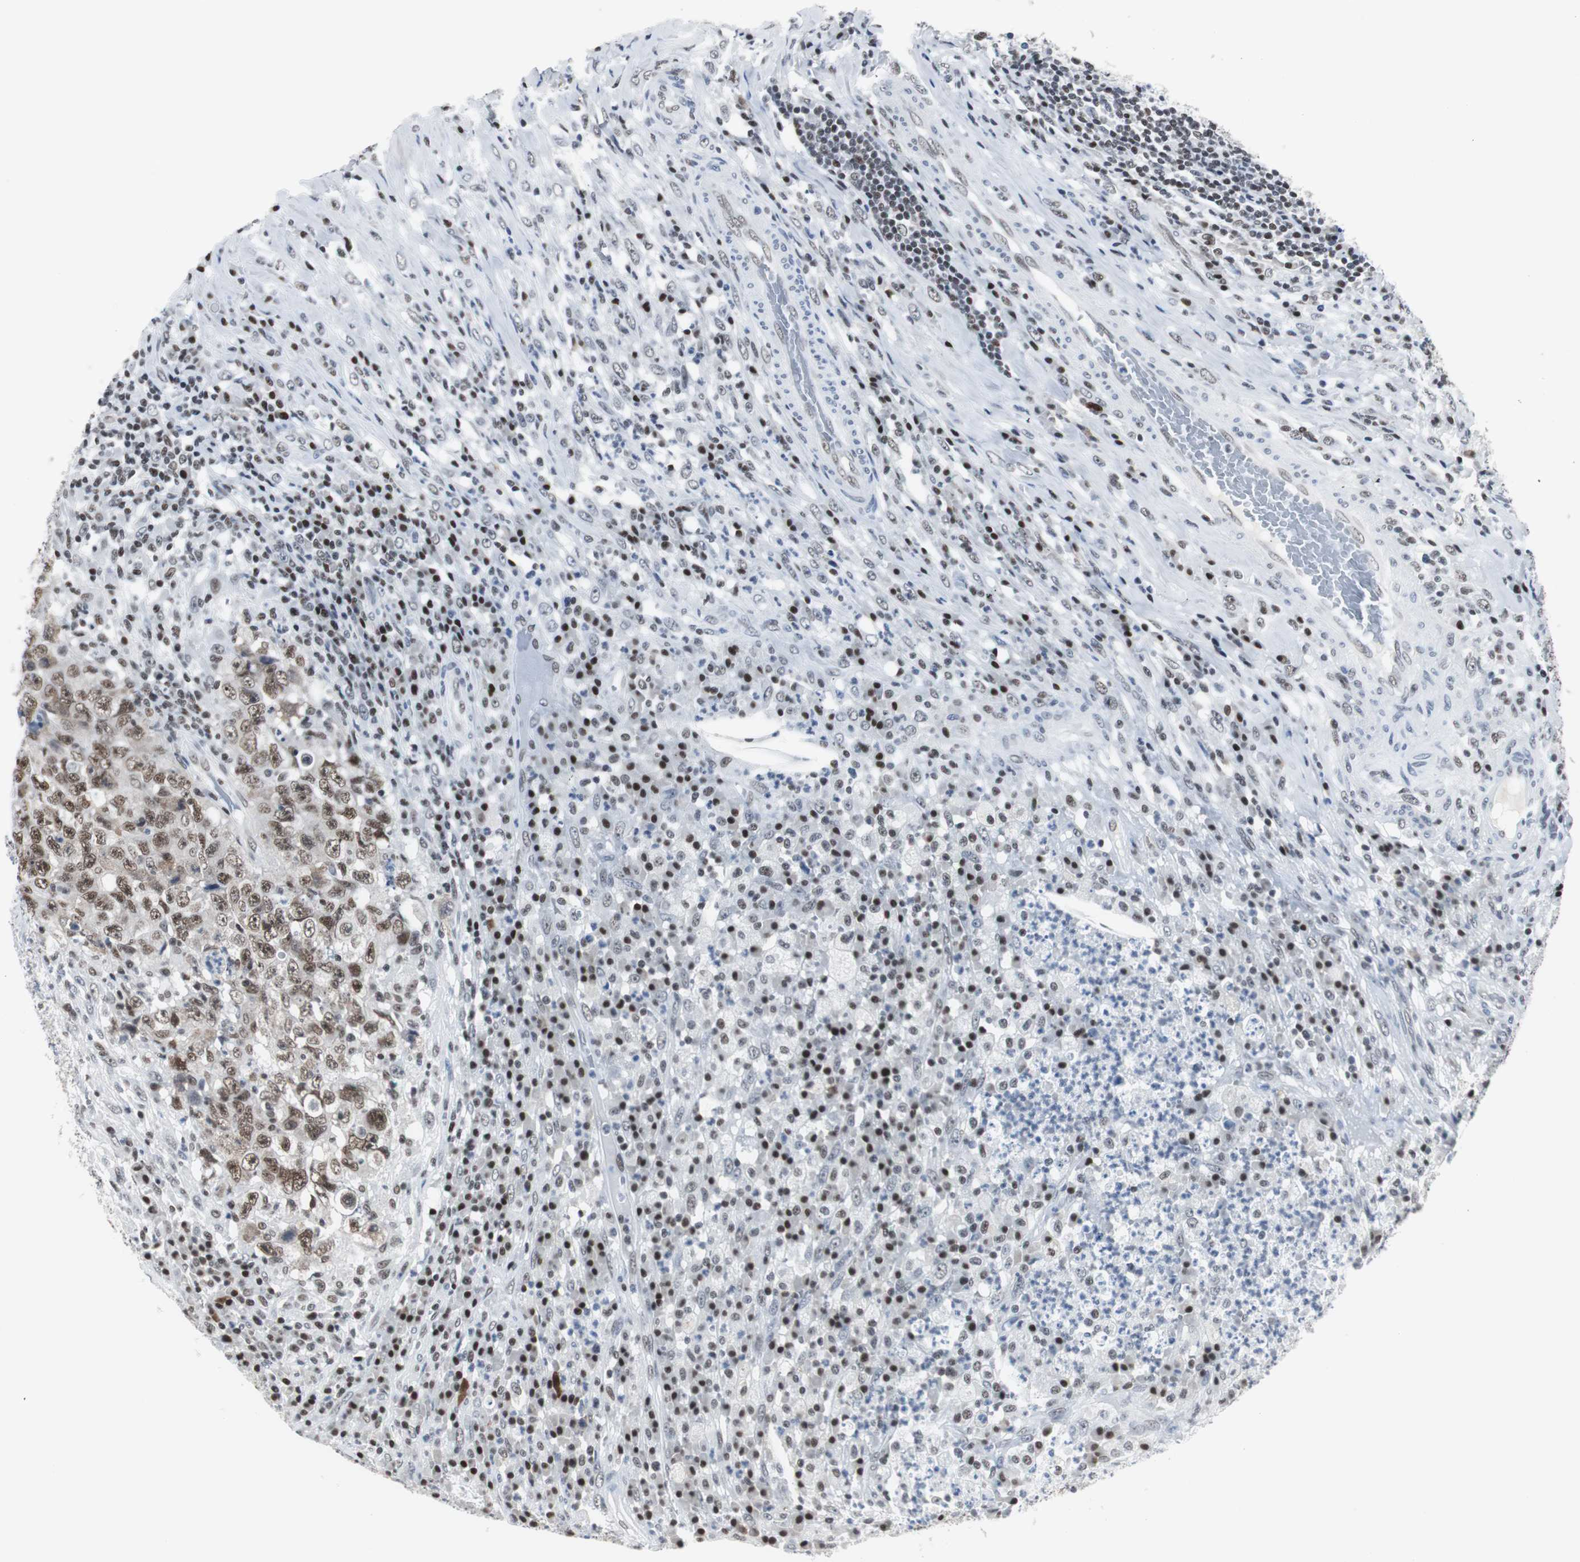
{"staining": {"intensity": "moderate", "quantity": ">75%", "location": "nuclear"}, "tissue": "testis cancer", "cell_type": "Tumor cells", "image_type": "cancer", "snomed": [{"axis": "morphology", "description": "Necrosis, NOS"}, {"axis": "morphology", "description": "Carcinoma, Embryonal, NOS"}, {"axis": "topography", "description": "Testis"}], "caption": "Immunohistochemical staining of human testis cancer shows medium levels of moderate nuclear protein positivity in approximately >75% of tumor cells.", "gene": "RAD9A", "patient": {"sex": "male", "age": 19}}